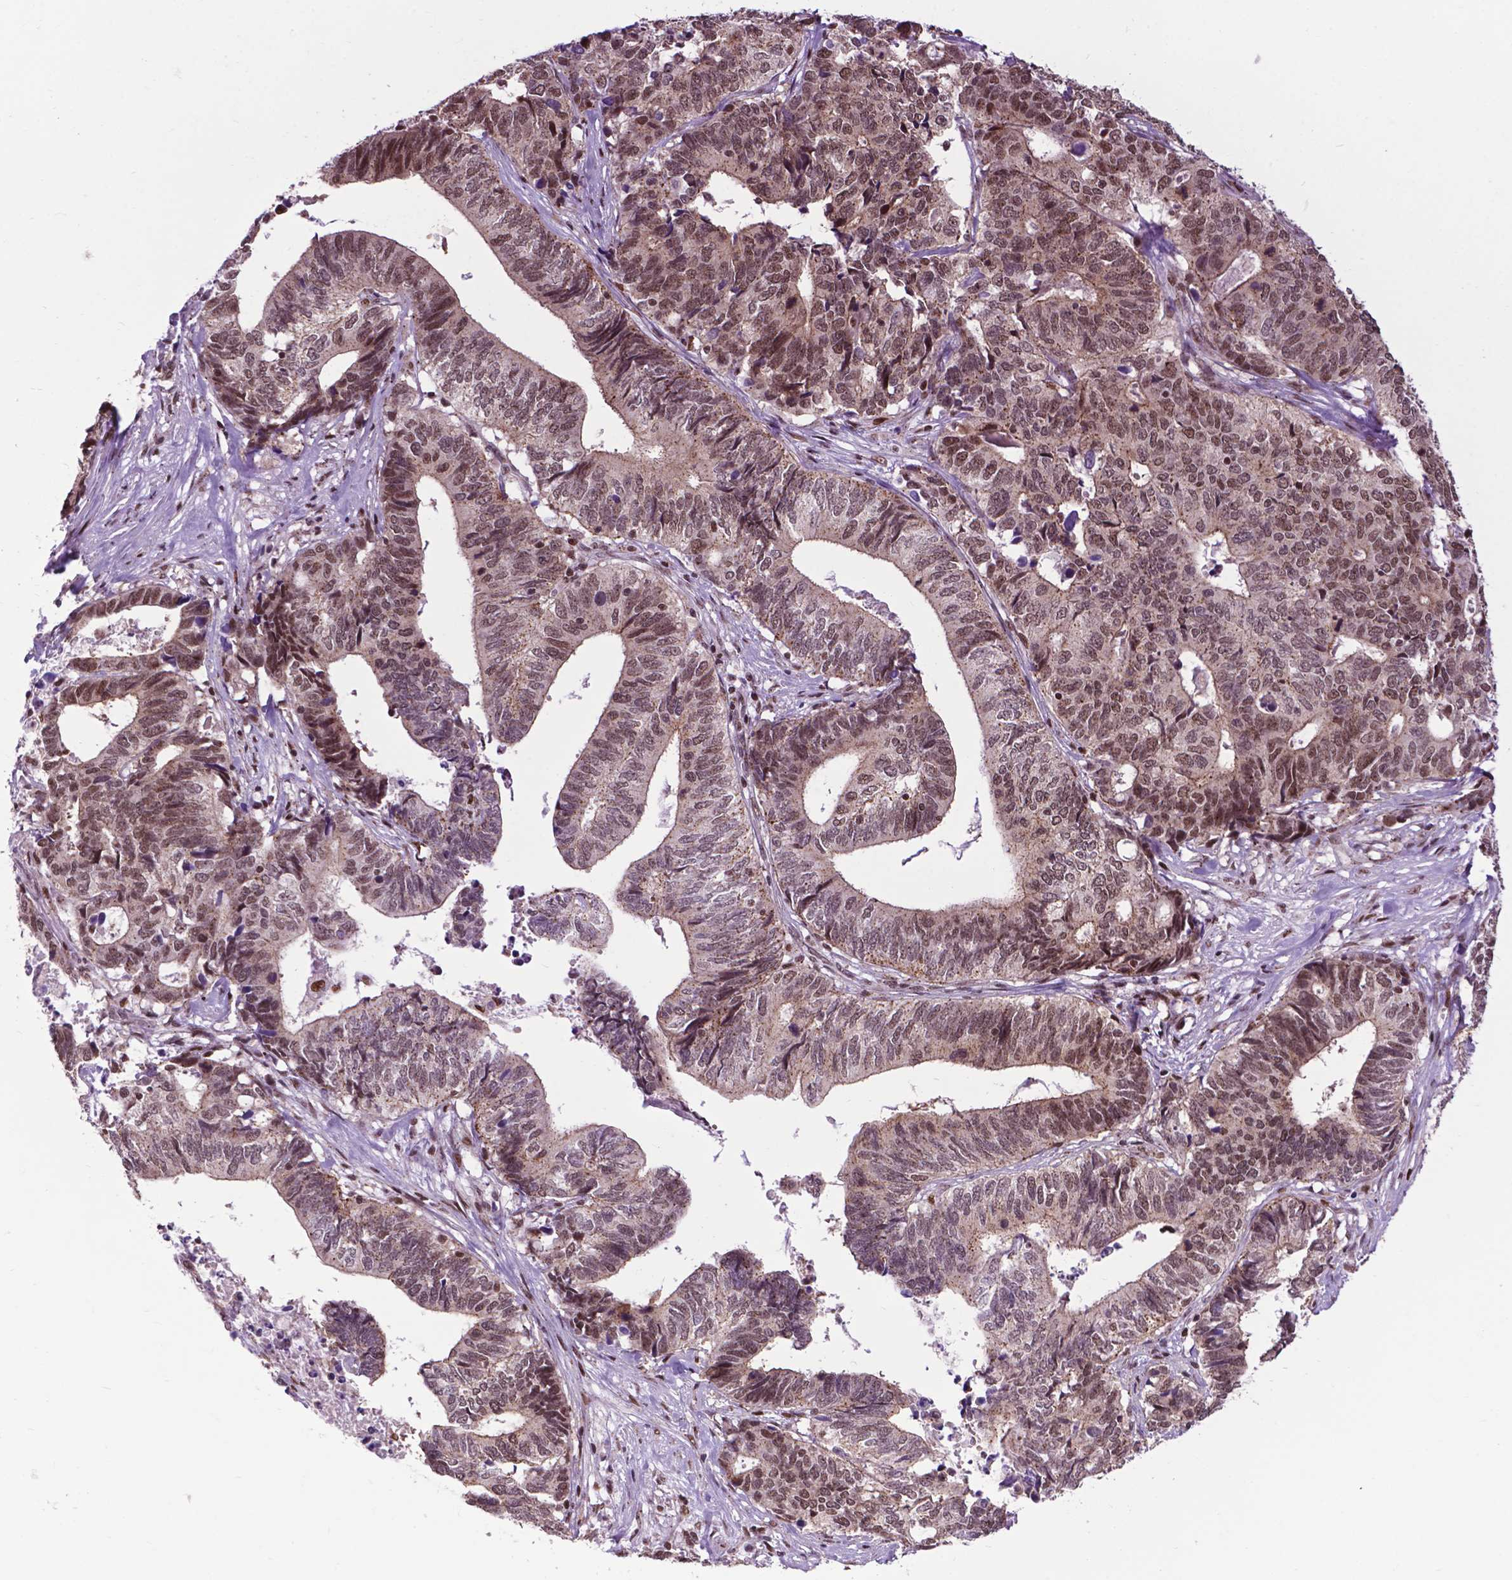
{"staining": {"intensity": "moderate", "quantity": "<25%", "location": "nuclear"}, "tissue": "stomach cancer", "cell_type": "Tumor cells", "image_type": "cancer", "snomed": [{"axis": "morphology", "description": "Adenocarcinoma, NOS"}, {"axis": "topography", "description": "Stomach, upper"}], "caption": "Stomach cancer (adenocarcinoma) tissue displays moderate nuclear positivity in about <25% of tumor cells", "gene": "EAF1", "patient": {"sex": "female", "age": 67}}